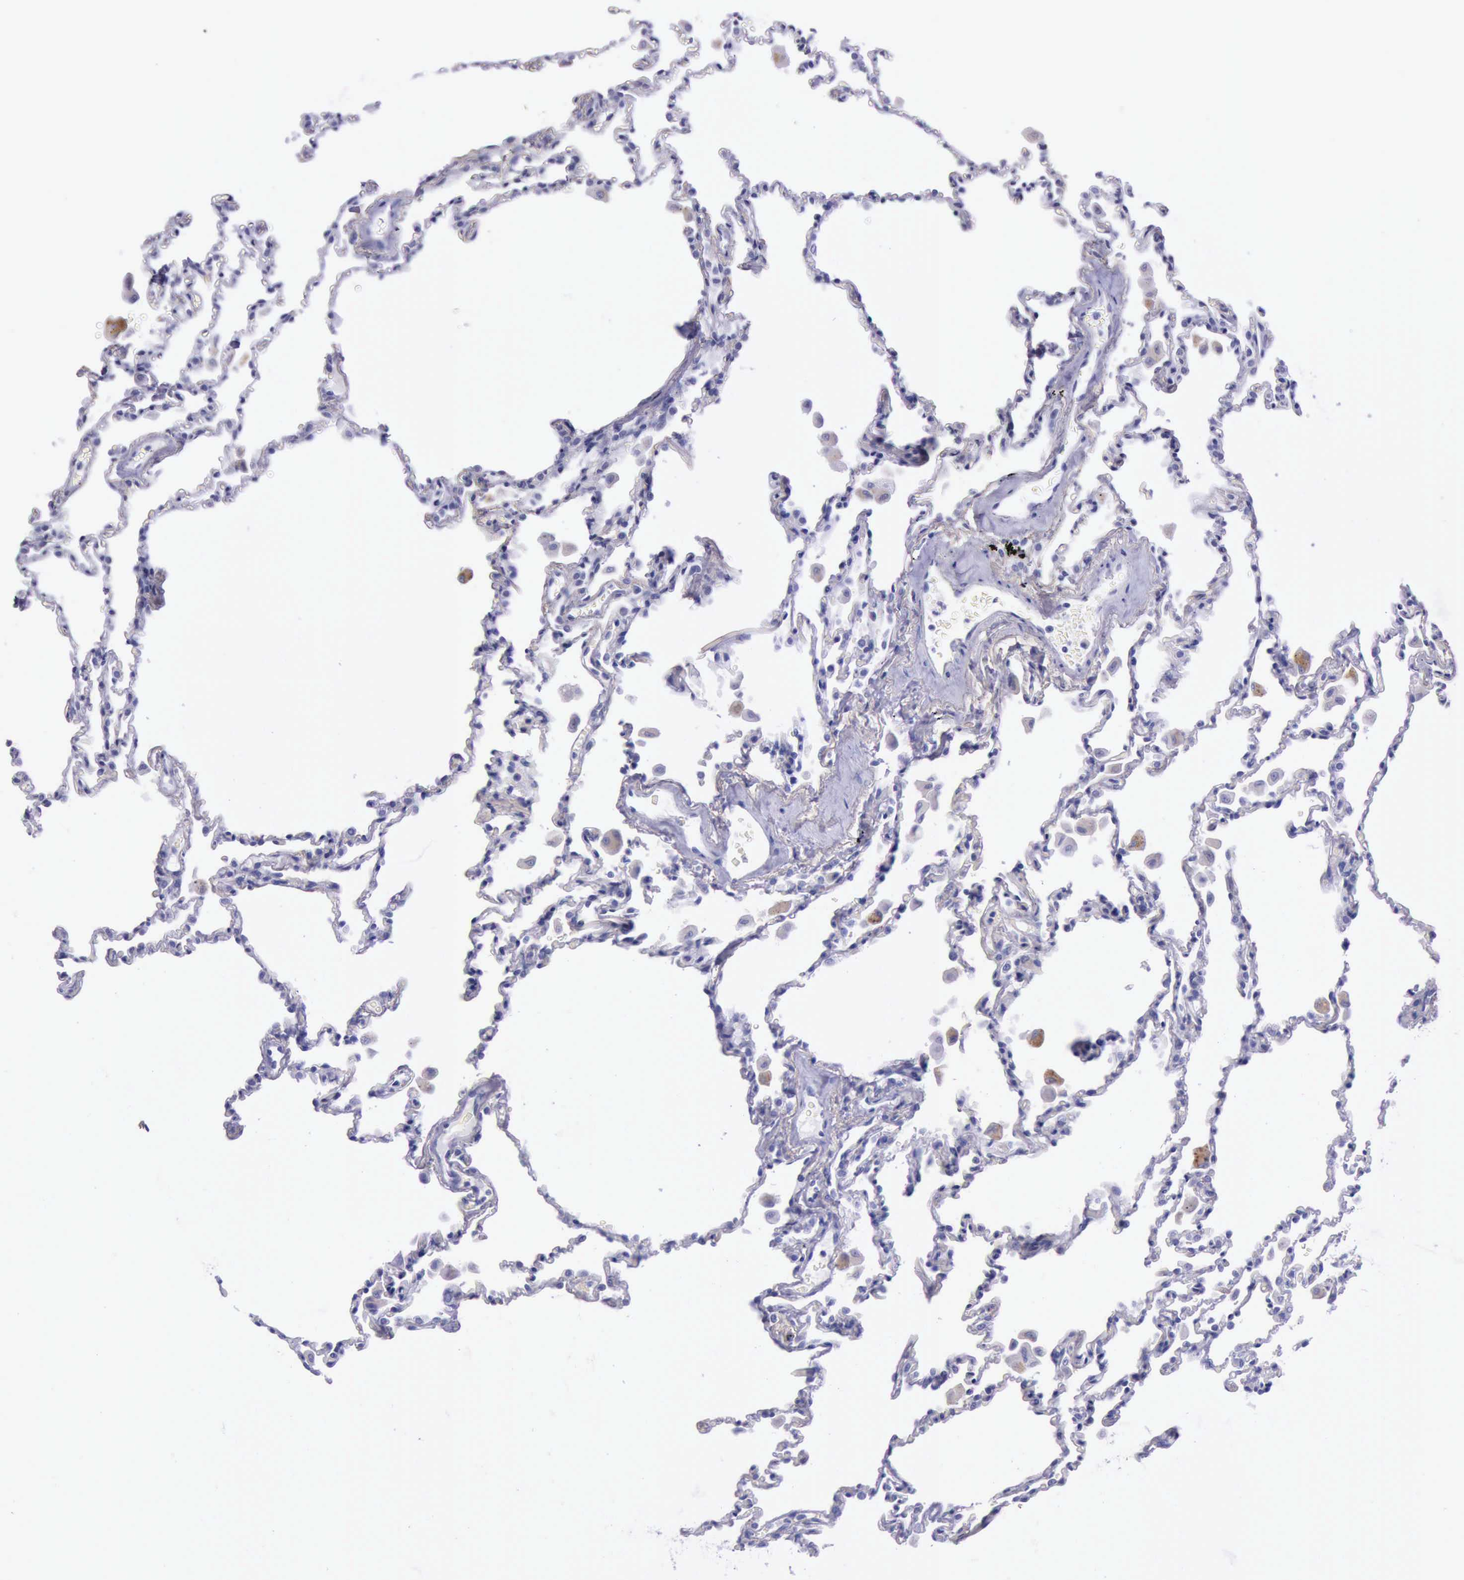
{"staining": {"intensity": "negative", "quantity": "none", "location": "none"}, "tissue": "lung", "cell_type": "Alveolar cells", "image_type": "normal", "snomed": [{"axis": "morphology", "description": "Normal tissue, NOS"}, {"axis": "topography", "description": "Lung"}], "caption": "This is a micrograph of immunohistochemistry (IHC) staining of unremarkable lung, which shows no staining in alveolar cells. Brightfield microscopy of IHC stained with DAB (brown) and hematoxylin (blue), captured at high magnification.", "gene": "GLA", "patient": {"sex": "male", "age": 59}}